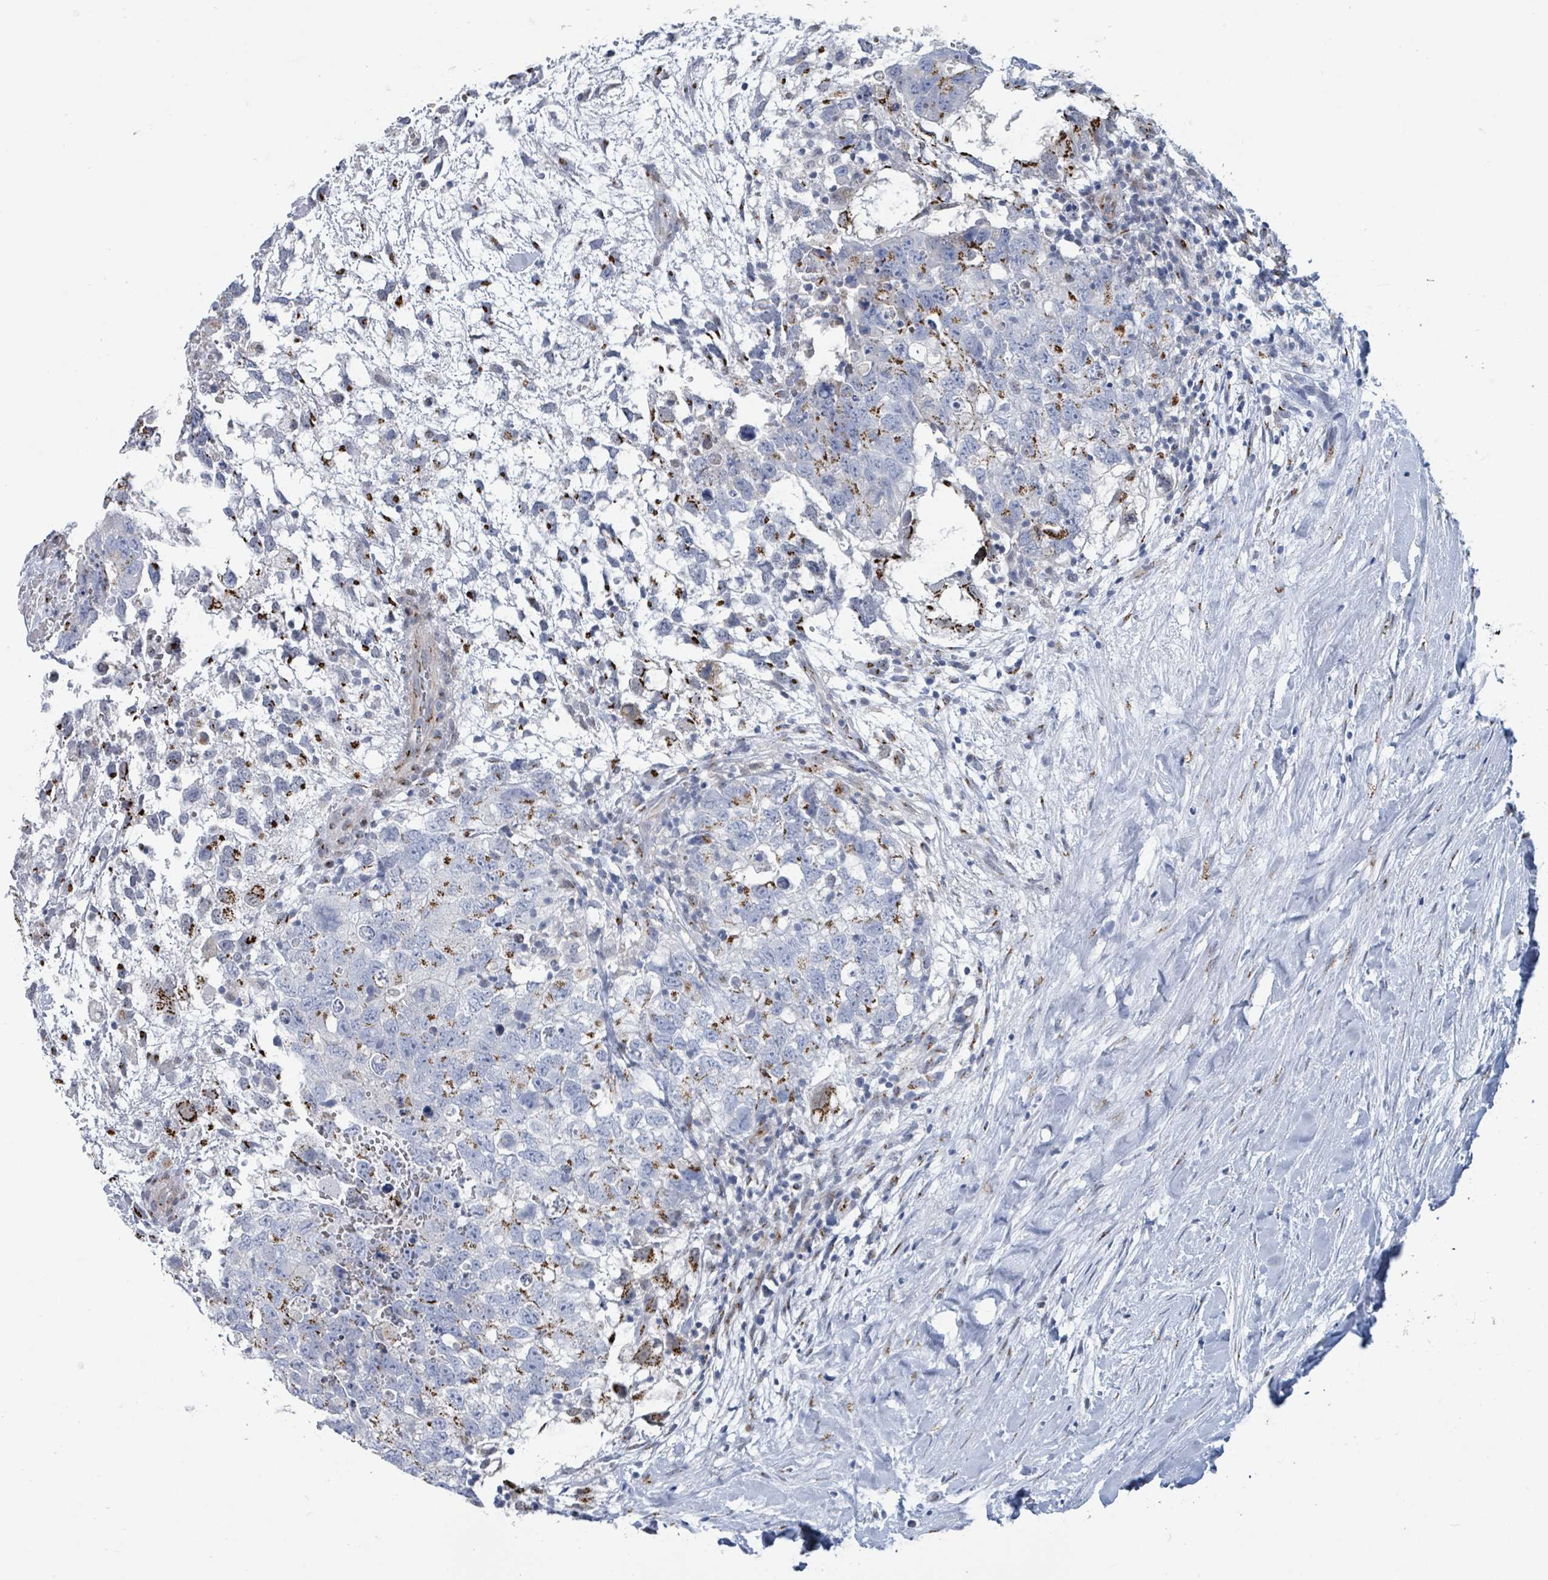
{"staining": {"intensity": "moderate", "quantity": "25%-75%", "location": "cytoplasmic/membranous"}, "tissue": "testis cancer", "cell_type": "Tumor cells", "image_type": "cancer", "snomed": [{"axis": "morphology", "description": "Seminoma, NOS"}, {"axis": "morphology", "description": "Carcinoma, Embryonal, NOS"}, {"axis": "topography", "description": "Testis"}], "caption": "The immunohistochemical stain shows moderate cytoplasmic/membranous expression in tumor cells of testis seminoma tissue.", "gene": "DCAF5", "patient": {"sex": "male", "age": 29}}